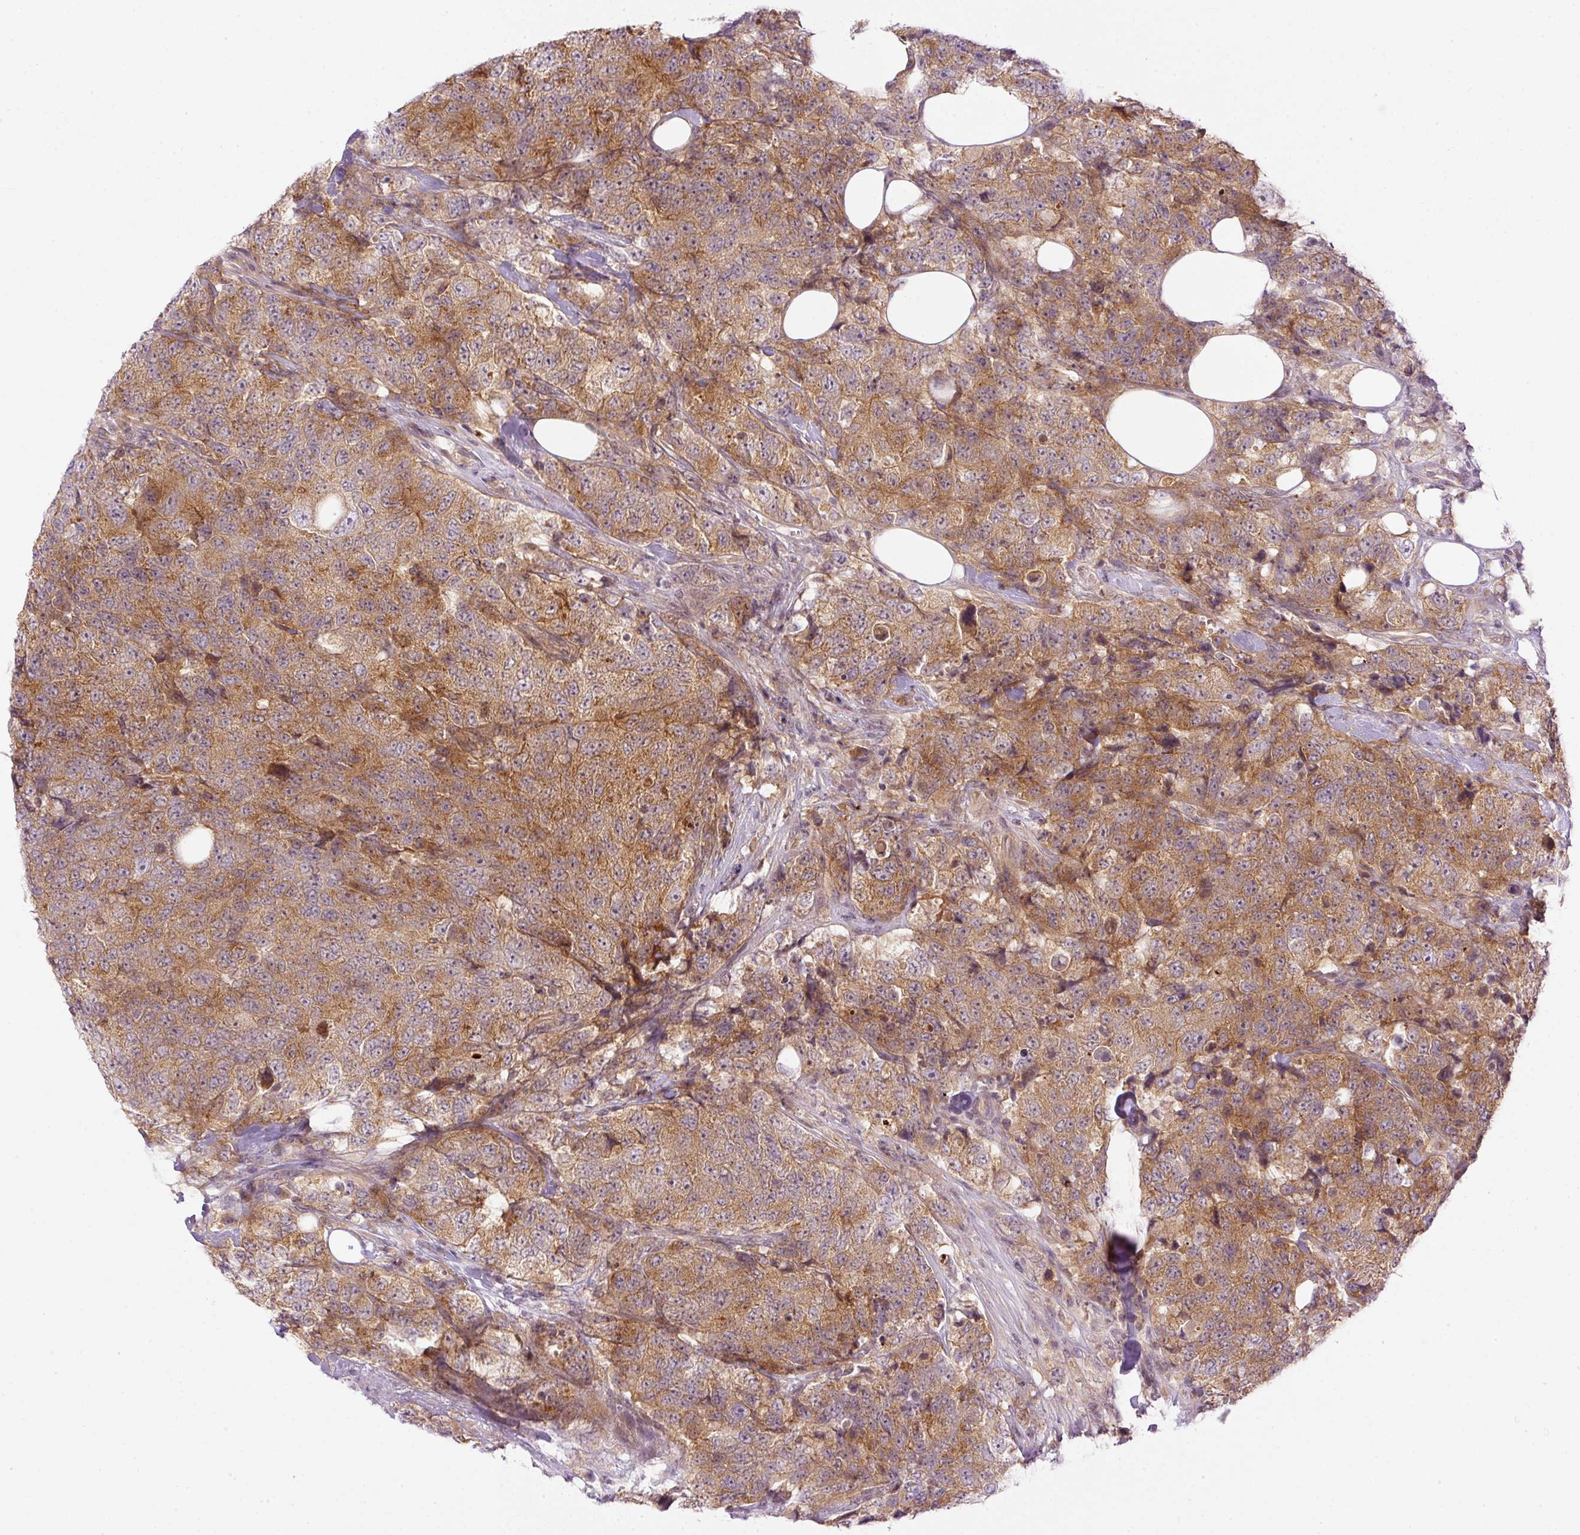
{"staining": {"intensity": "moderate", "quantity": ">75%", "location": "cytoplasmic/membranous"}, "tissue": "urothelial cancer", "cell_type": "Tumor cells", "image_type": "cancer", "snomed": [{"axis": "morphology", "description": "Urothelial carcinoma, High grade"}, {"axis": "topography", "description": "Urinary bladder"}], "caption": "Urothelial cancer stained for a protein demonstrates moderate cytoplasmic/membranous positivity in tumor cells.", "gene": "MZT2B", "patient": {"sex": "female", "age": 78}}